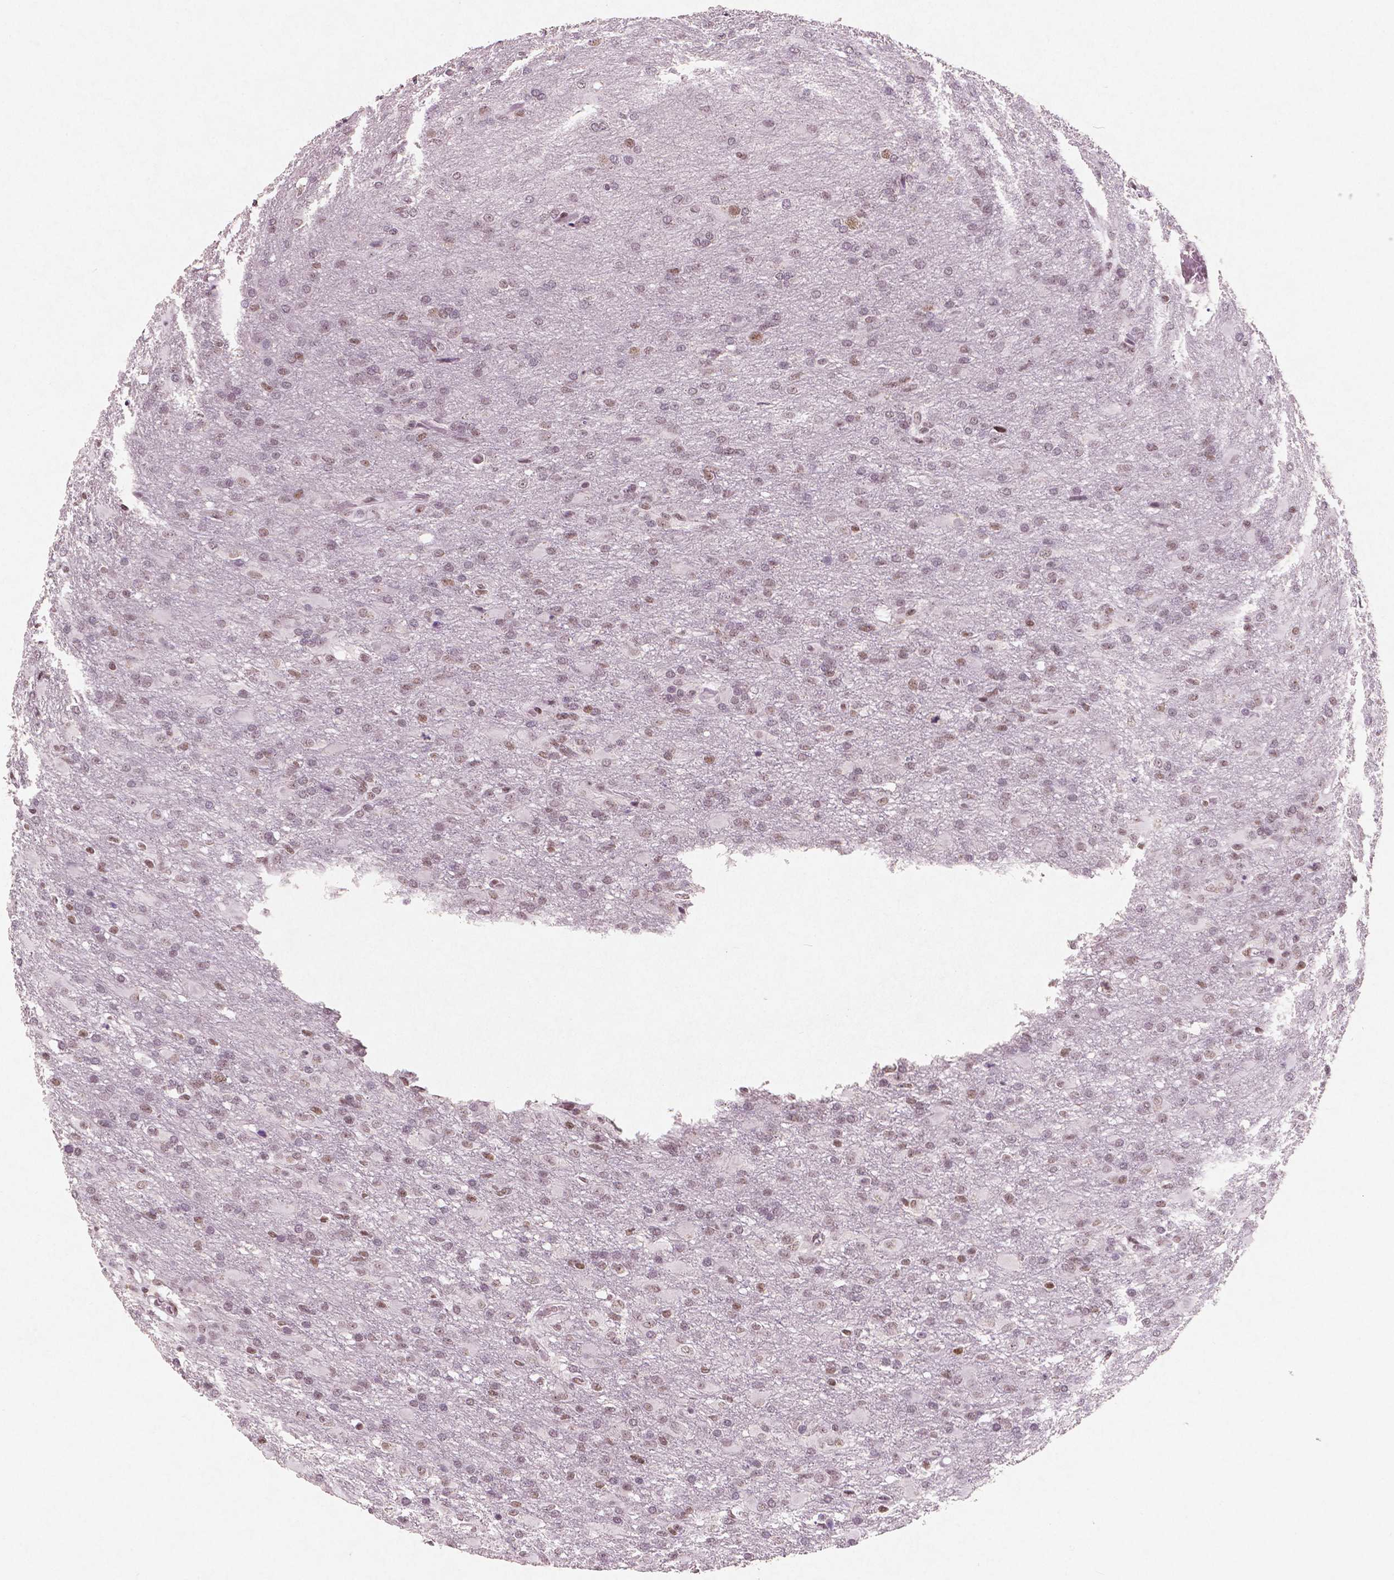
{"staining": {"intensity": "weak", "quantity": "25%-75%", "location": "nuclear"}, "tissue": "glioma", "cell_type": "Tumor cells", "image_type": "cancer", "snomed": [{"axis": "morphology", "description": "Glioma, malignant, High grade"}, {"axis": "topography", "description": "Brain"}], "caption": "Glioma stained for a protein (brown) reveals weak nuclear positive positivity in approximately 25%-75% of tumor cells.", "gene": "BRD4", "patient": {"sex": "male", "age": 68}}